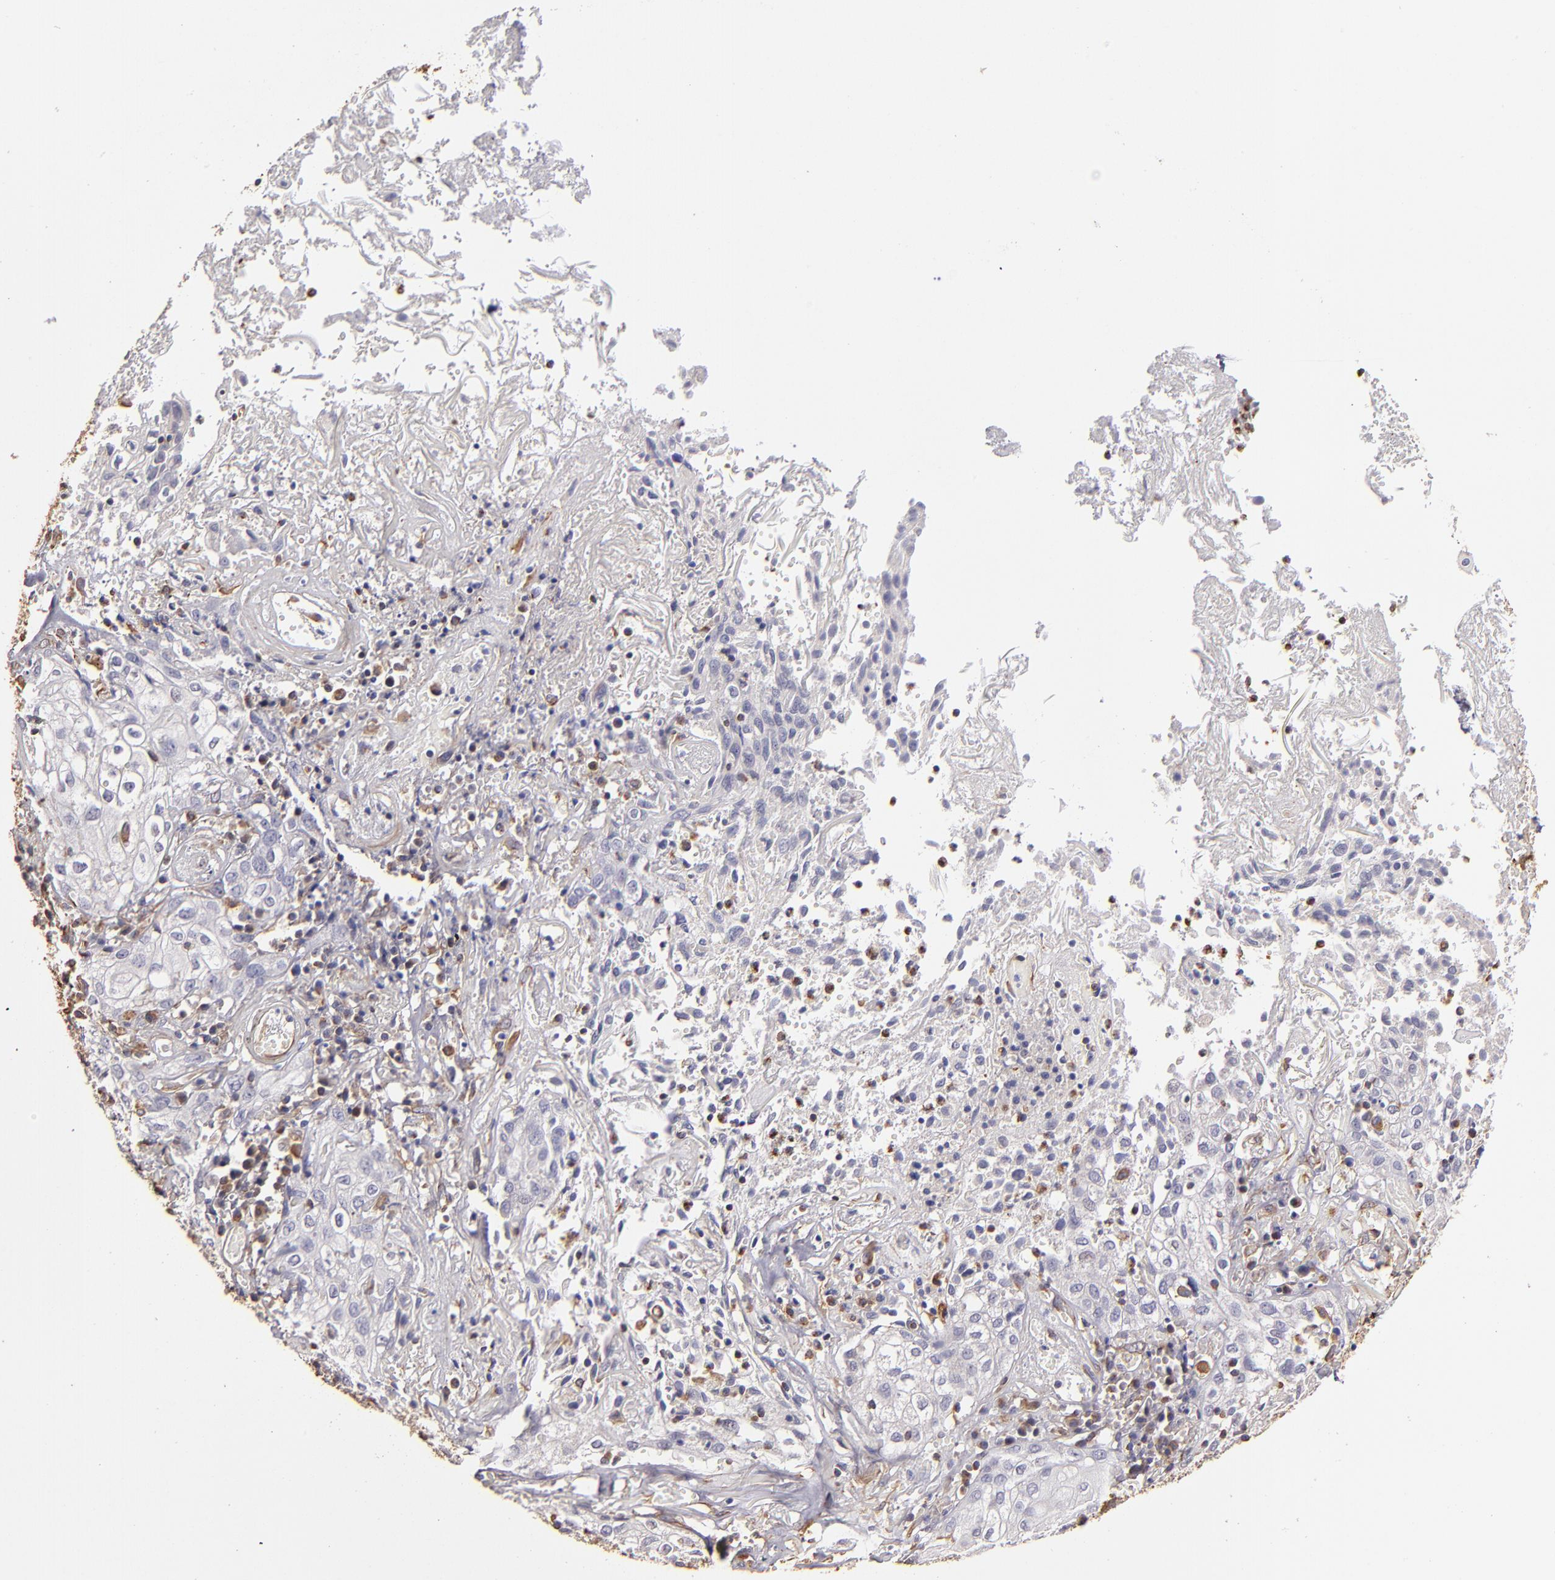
{"staining": {"intensity": "negative", "quantity": "none", "location": "none"}, "tissue": "skin cancer", "cell_type": "Tumor cells", "image_type": "cancer", "snomed": [{"axis": "morphology", "description": "Squamous cell carcinoma, NOS"}, {"axis": "topography", "description": "Skin"}], "caption": "An image of human skin cancer (squamous cell carcinoma) is negative for staining in tumor cells.", "gene": "ABCC1", "patient": {"sex": "male", "age": 65}}